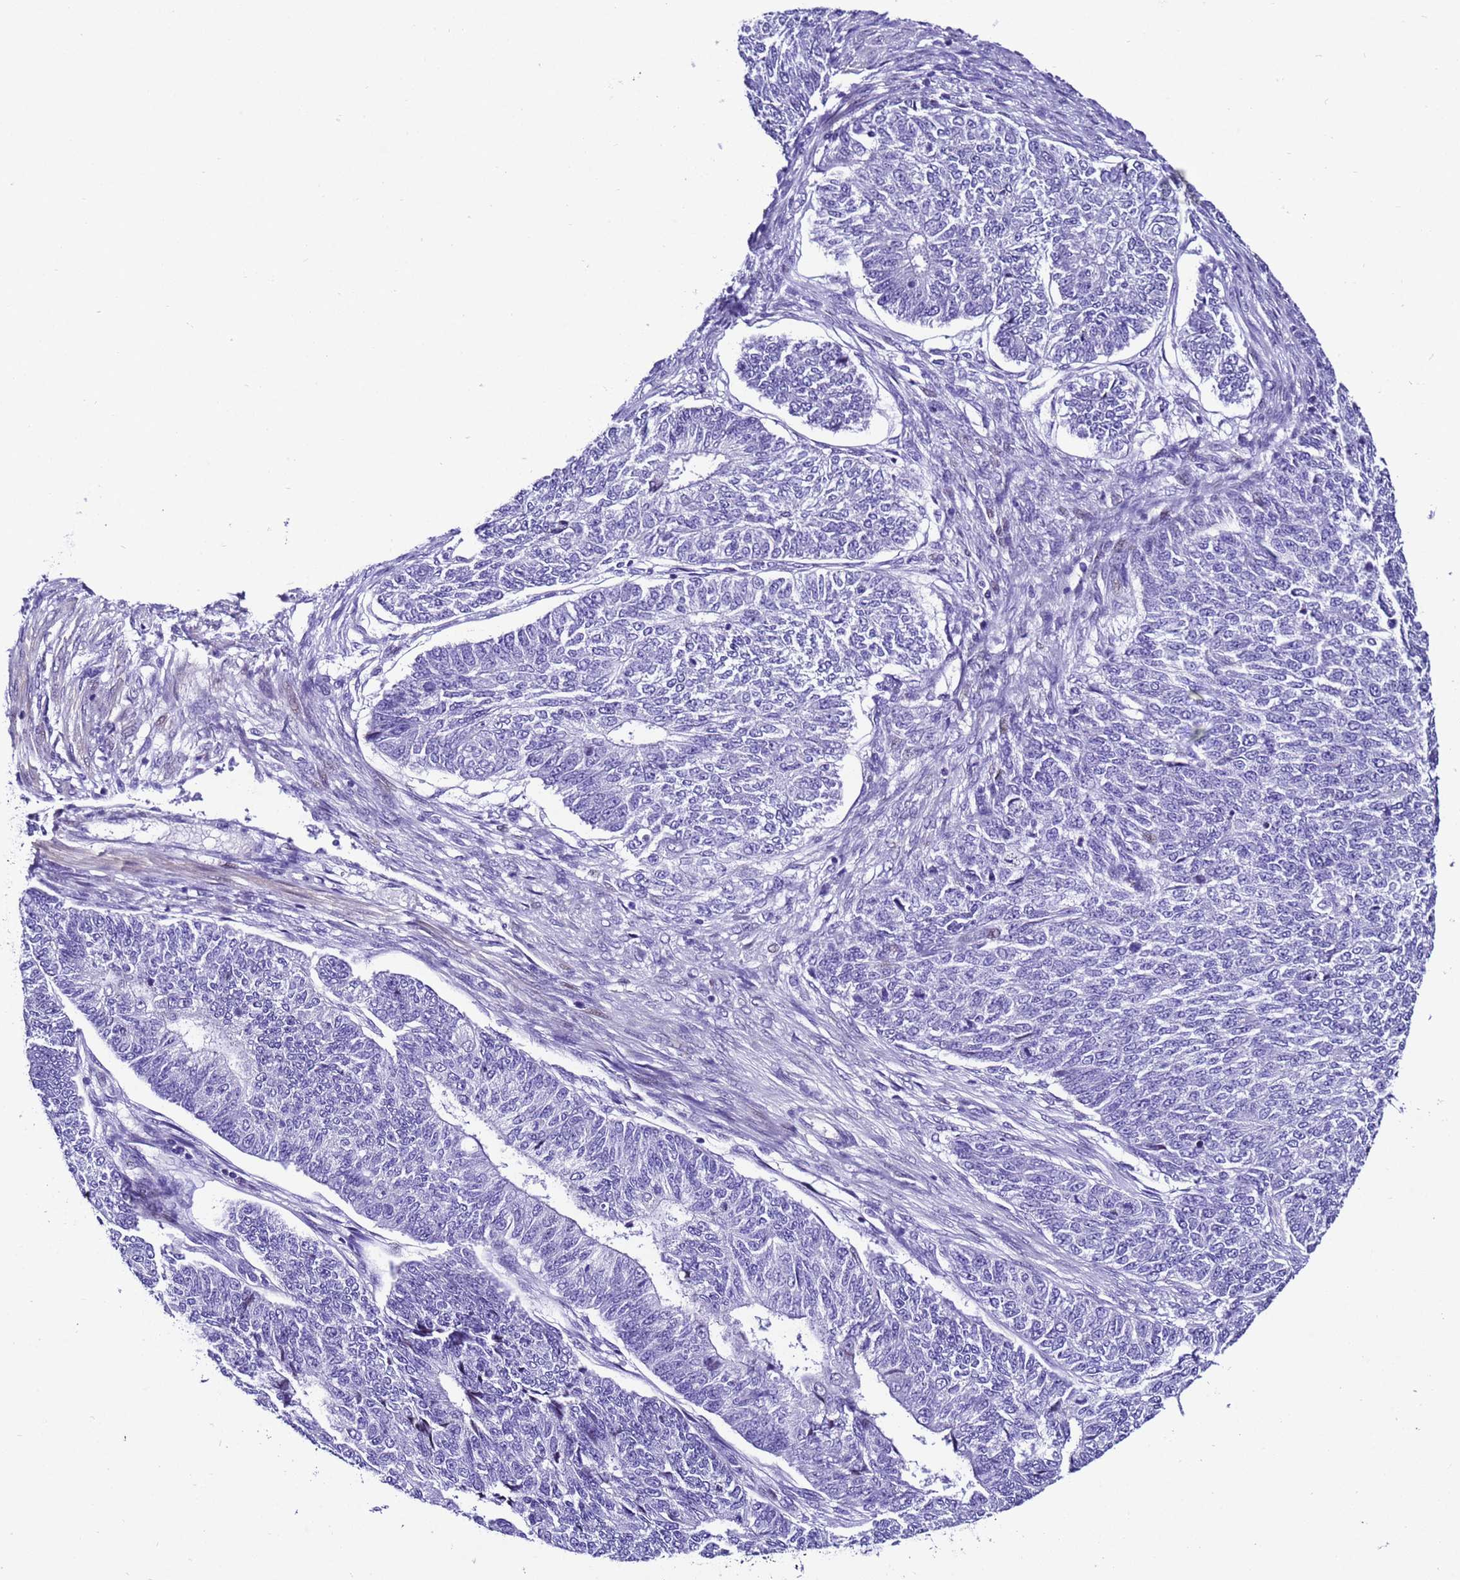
{"staining": {"intensity": "negative", "quantity": "none", "location": "none"}, "tissue": "endometrial cancer", "cell_type": "Tumor cells", "image_type": "cancer", "snomed": [{"axis": "morphology", "description": "Adenocarcinoma, NOS"}, {"axis": "topography", "description": "Endometrium"}], "caption": "Tumor cells are negative for protein expression in human endometrial cancer.", "gene": "ZNF417", "patient": {"sex": "female", "age": 32}}